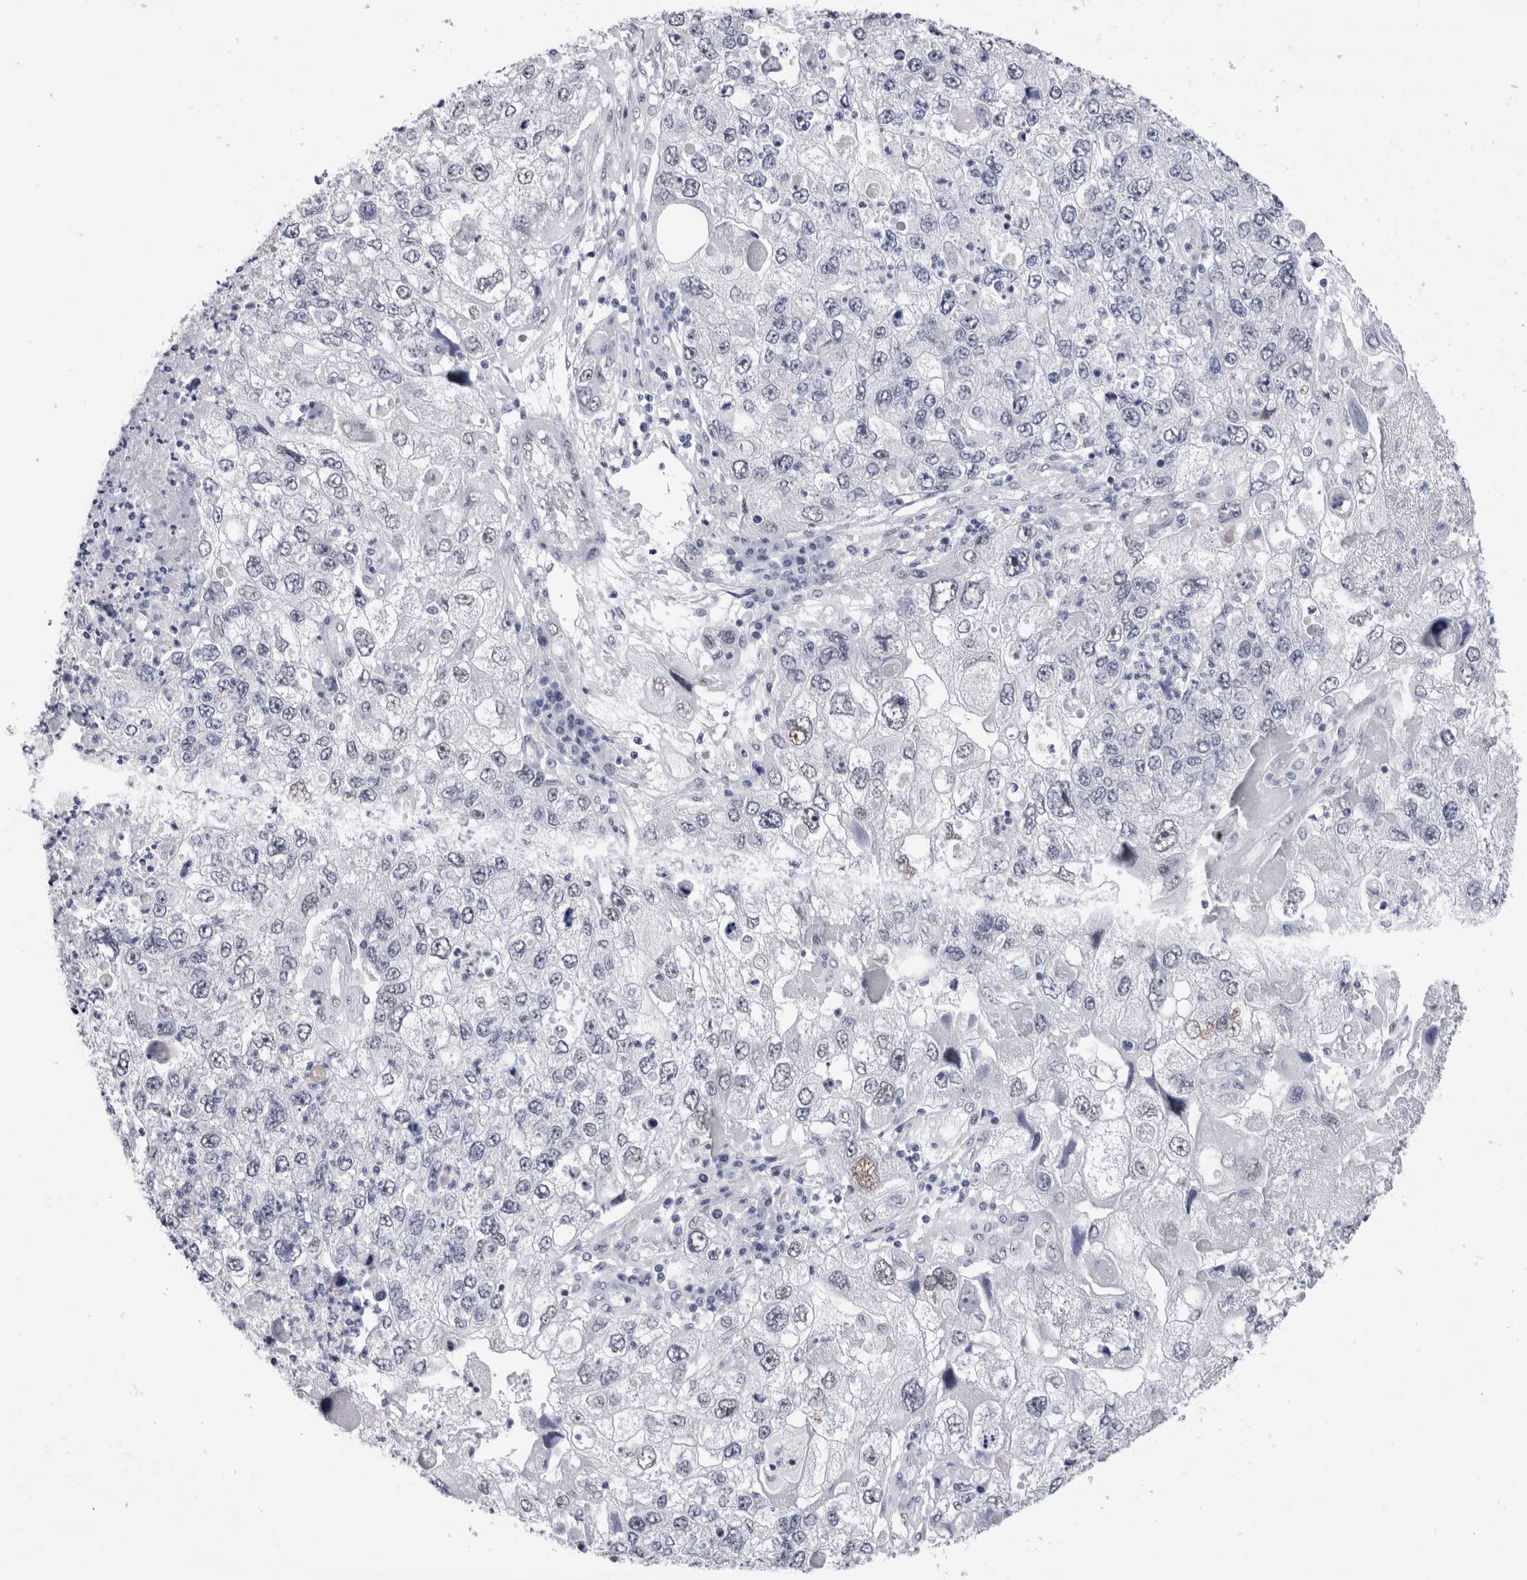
{"staining": {"intensity": "moderate", "quantity": "<25%", "location": "nuclear"}, "tissue": "endometrial cancer", "cell_type": "Tumor cells", "image_type": "cancer", "snomed": [{"axis": "morphology", "description": "Adenocarcinoma, NOS"}, {"axis": "topography", "description": "Endometrium"}], "caption": "Protein expression analysis of human endometrial cancer reveals moderate nuclear positivity in about <25% of tumor cells.", "gene": "RBM6", "patient": {"sex": "female", "age": 49}}